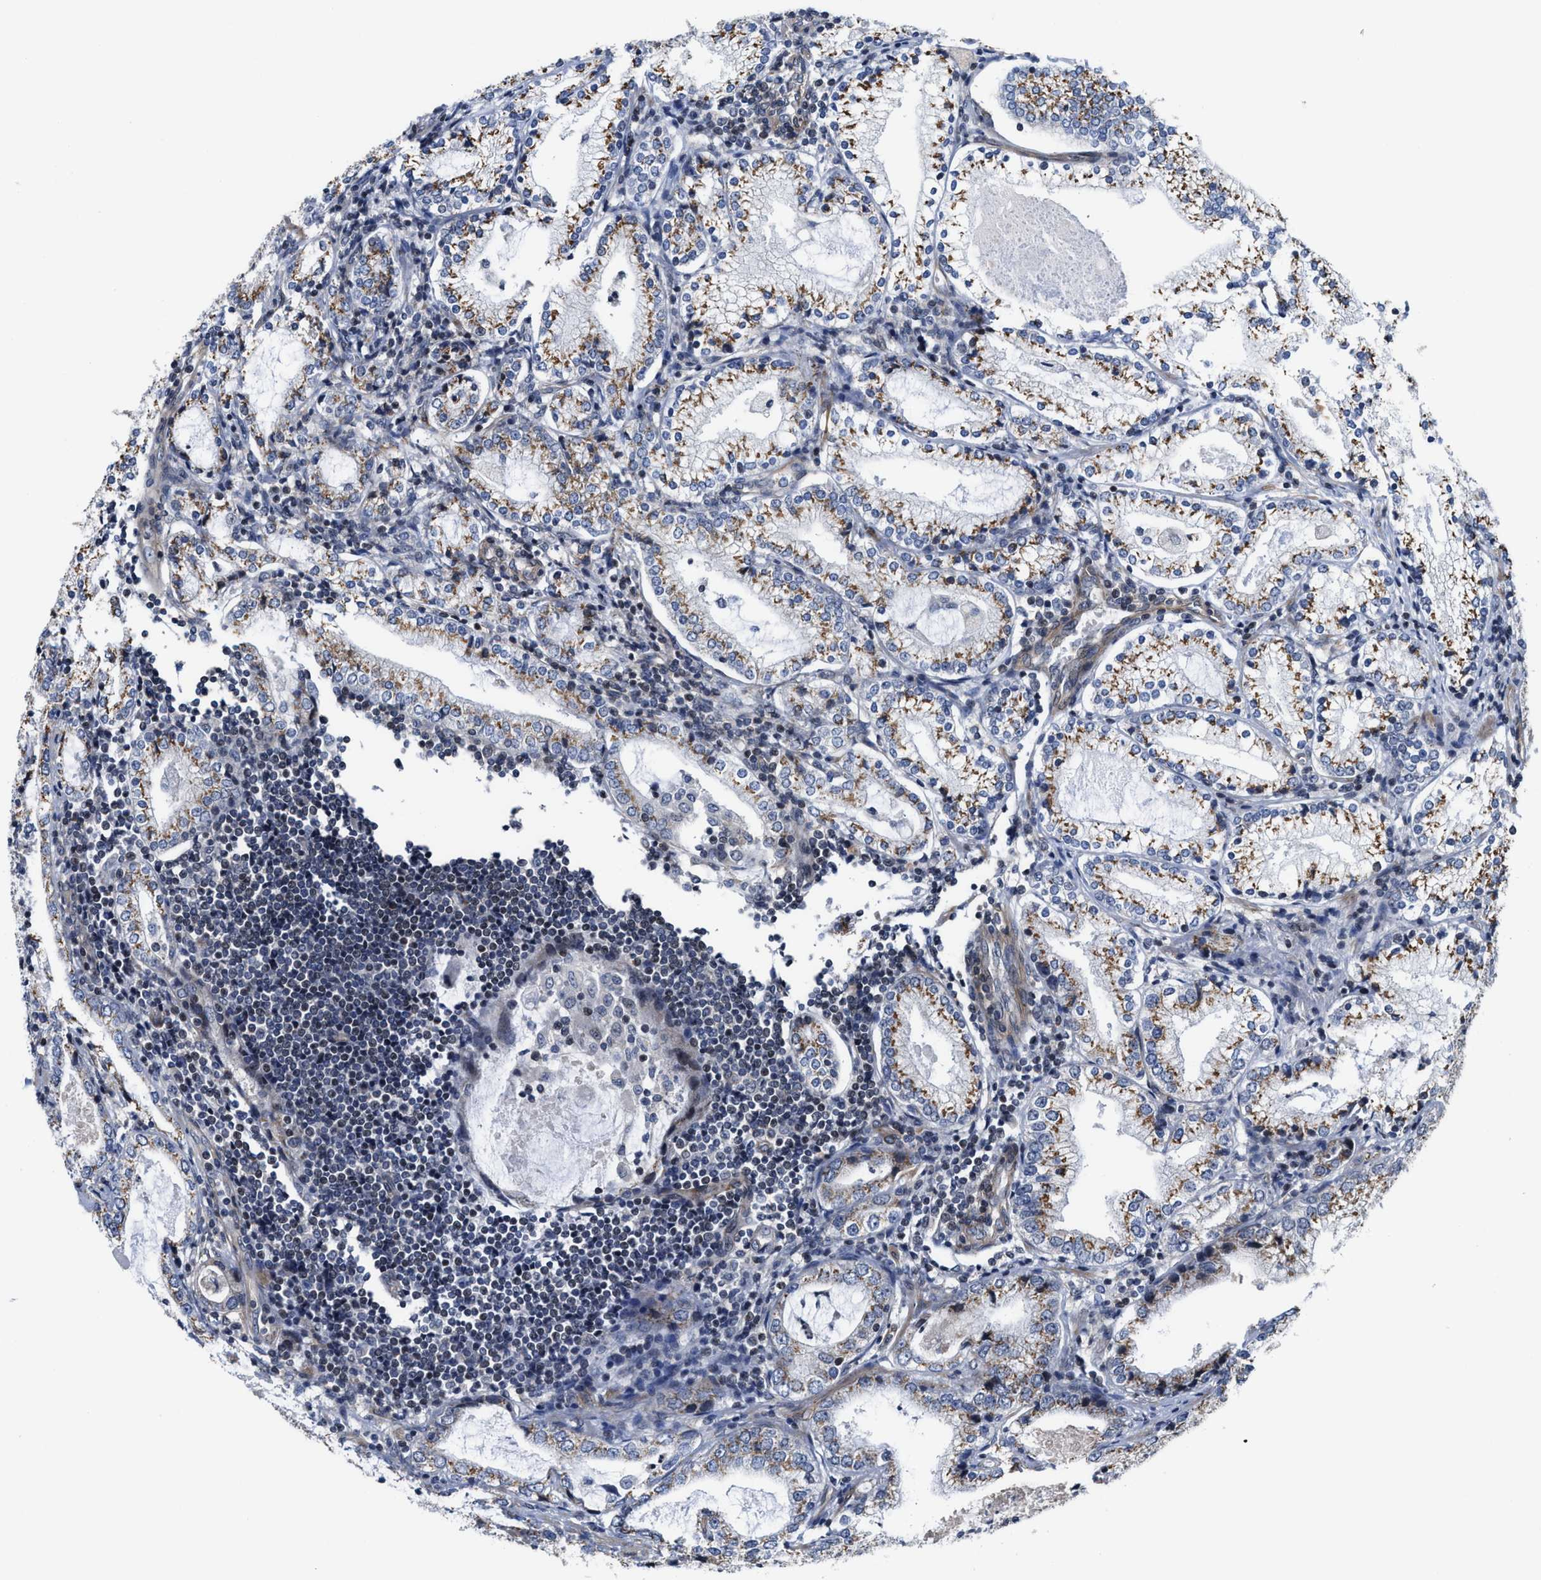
{"staining": {"intensity": "moderate", "quantity": ">75%", "location": "cytoplasmic/membranous"}, "tissue": "prostate cancer", "cell_type": "Tumor cells", "image_type": "cancer", "snomed": [{"axis": "morphology", "description": "Adenocarcinoma, High grade"}, {"axis": "topography", "description": "Prostate"}], "caption": "Immunohistochemical staining of human adenocarcinoma (high-grade) (prostate) shows medium levels of moderate cytoplasmic/membranous protein staining in about >75% of tumor cells.", "gene": "TGFB1I1", "patient": {"sex": "male", "age": 63}}